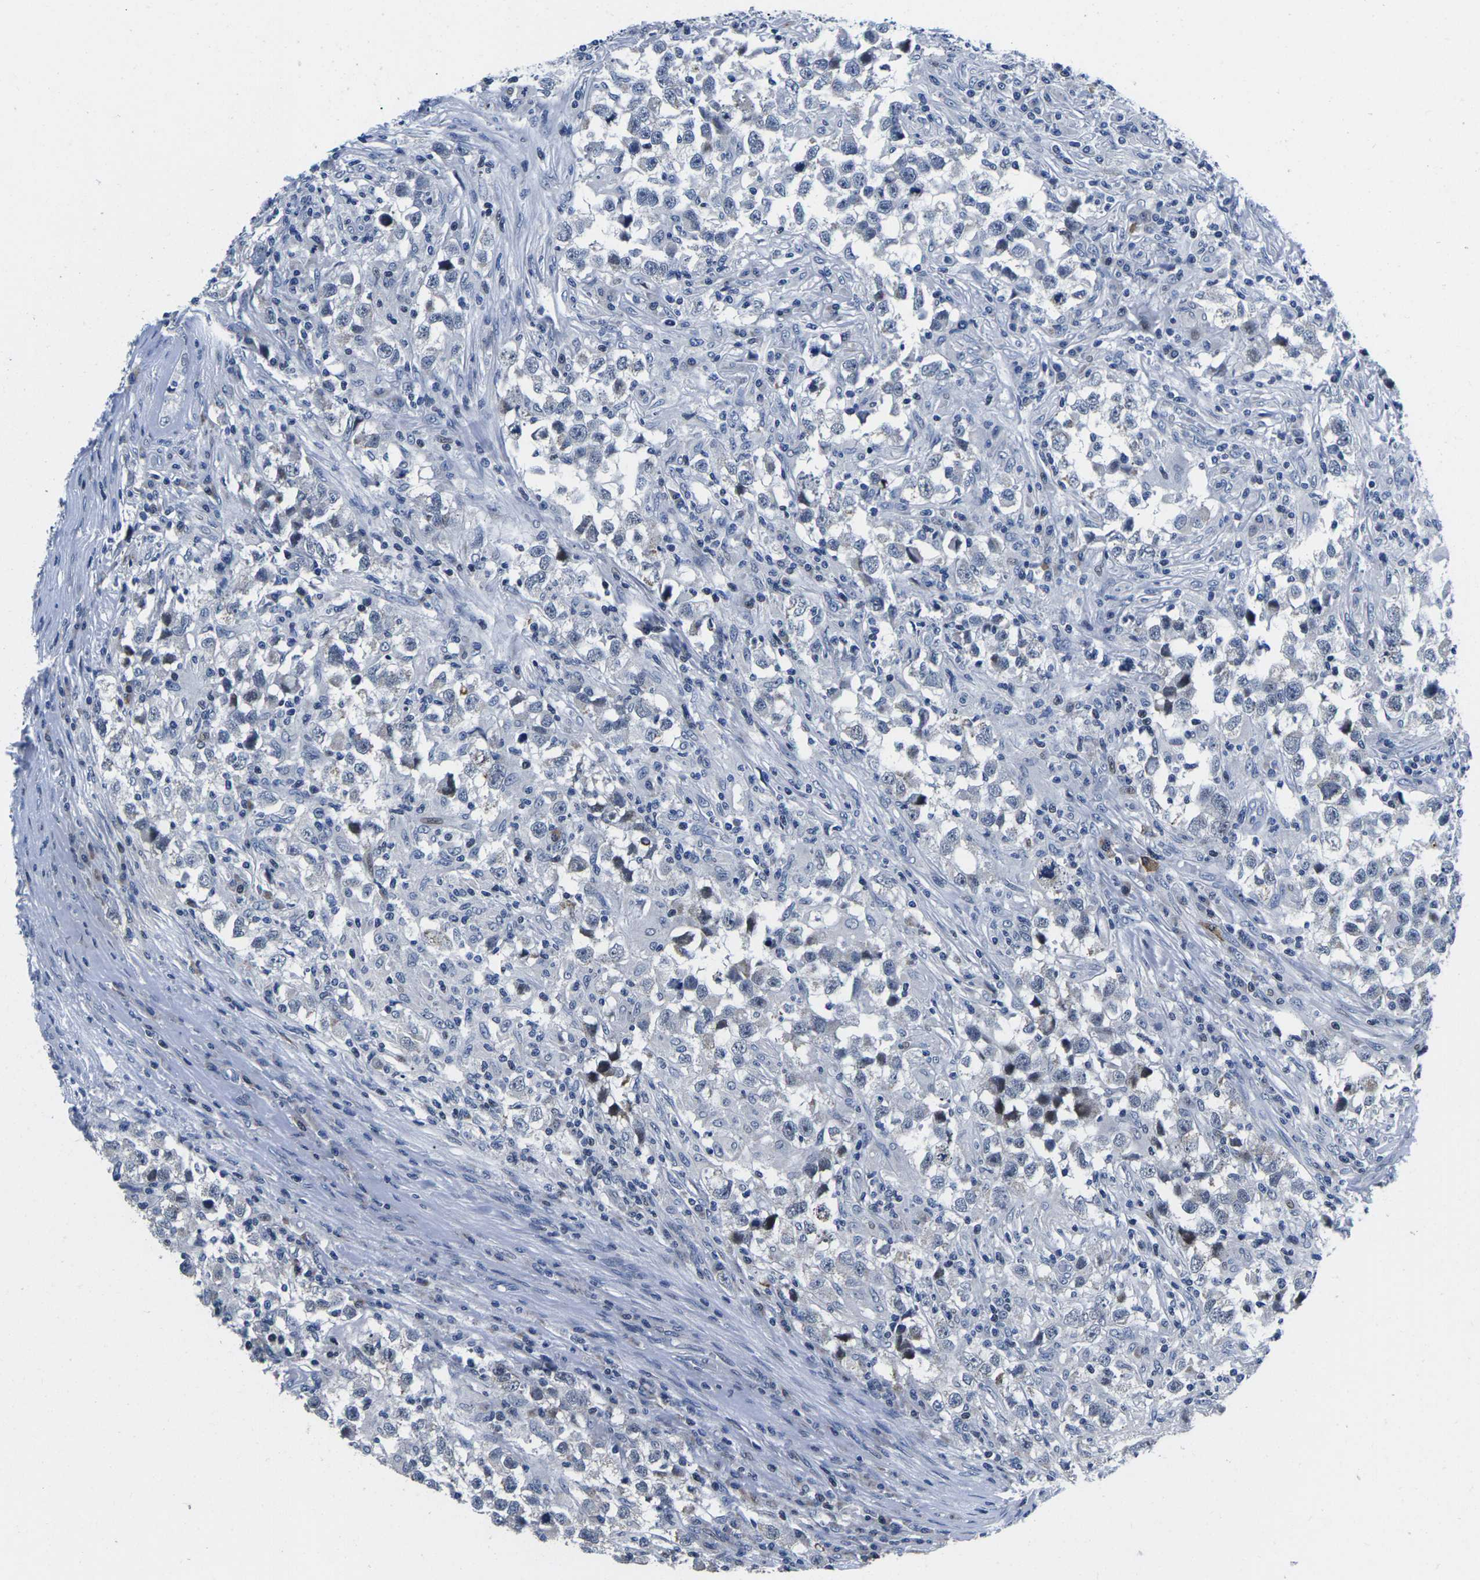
{"staining": {"intensity": "moderate", "quantity": "<25%", "location": "nuclear"}, "tissue": "testis cancer", "cell_type": "Tumor cells", "image_type": "cancer", "snomed": [{"axis": "morphology", "description": "Carcinoma, Embryonal, NOS"}, {"axis": "topography", "description": "Testis"}], "caption": "A high-resolution micrograph shows immunohistochemistry staining of embryonal carcinoma (testis), which displays moderate nuclear expression in about <25% of tumor cells.", "gene": "CDC73", "patient": {"sex": "male", "age": 21}}